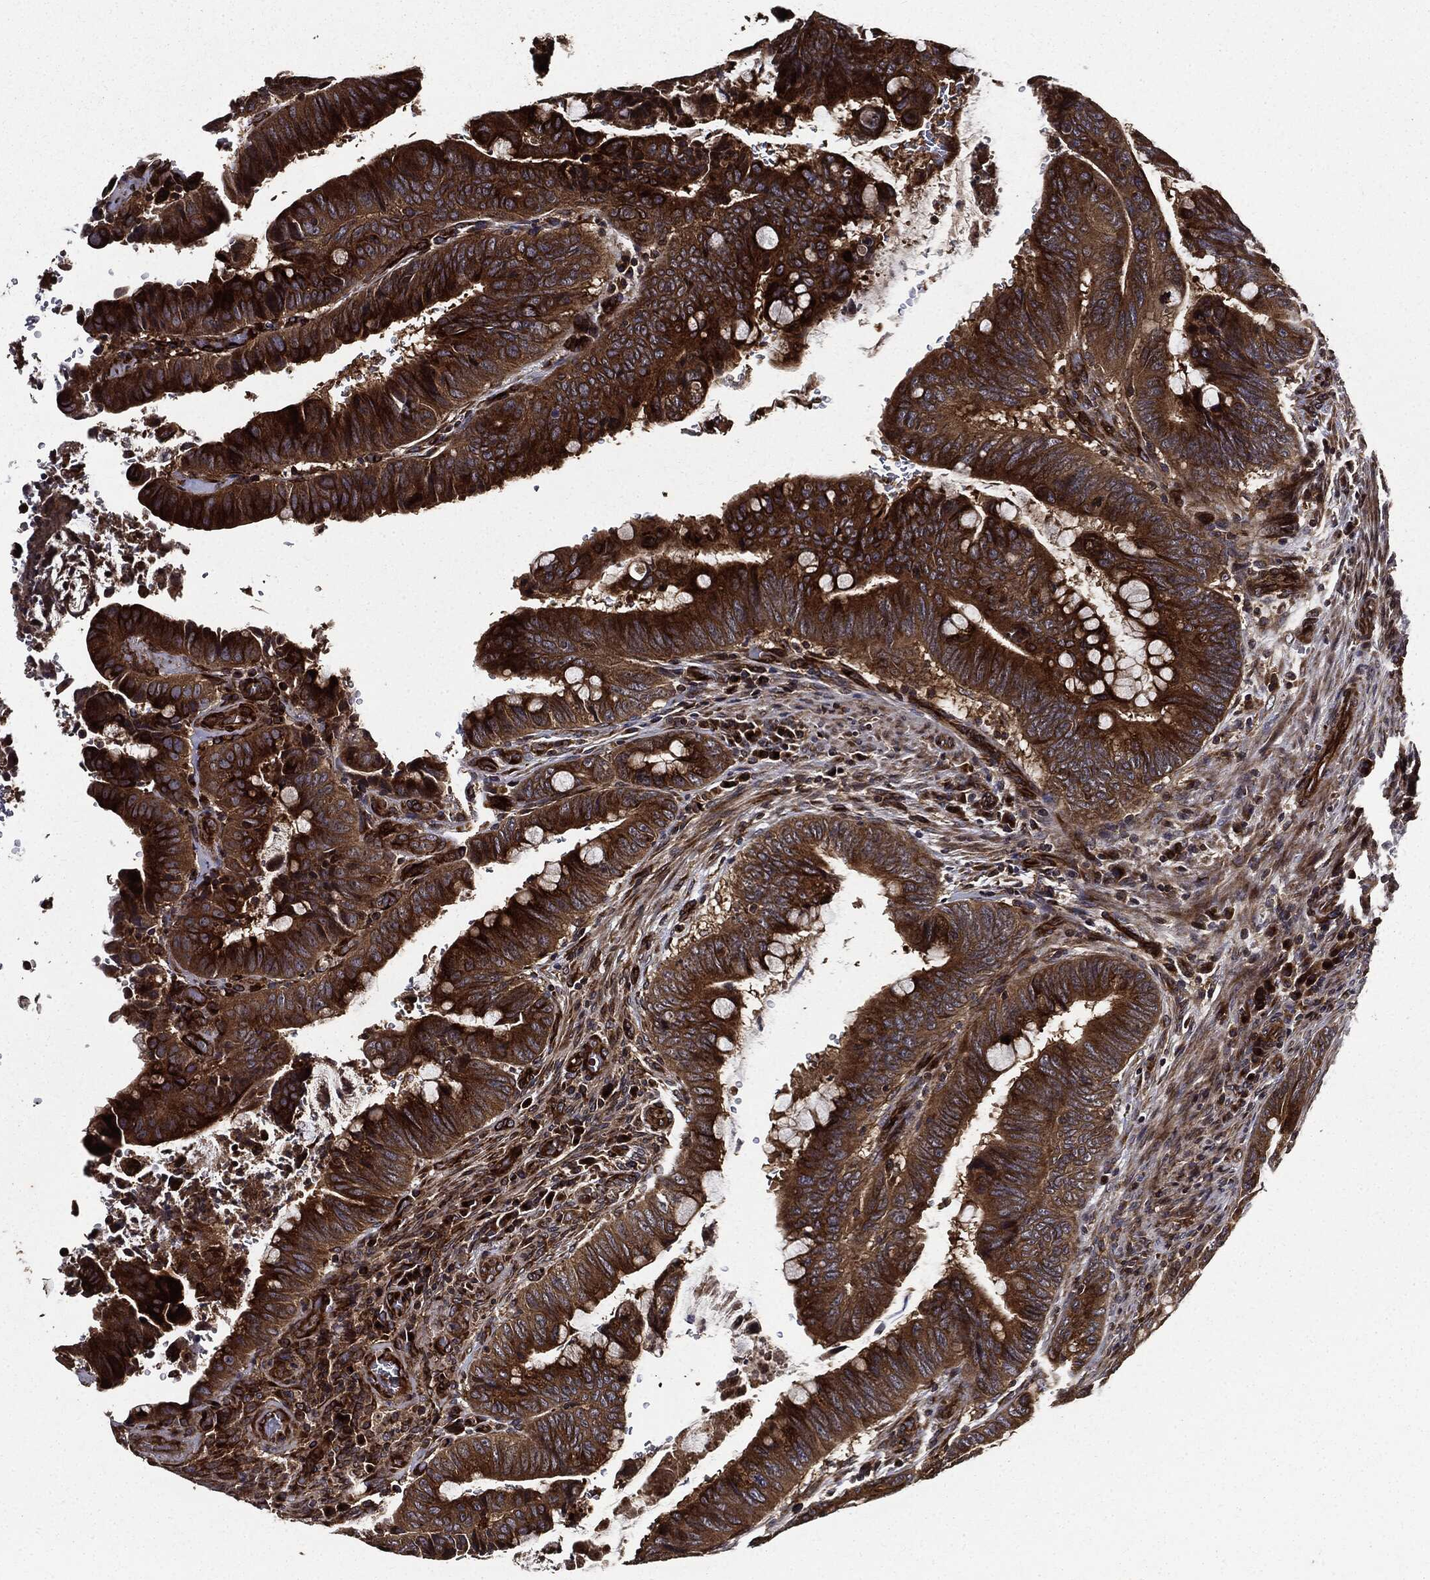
{"staining": {"intensity": "strong", "quantity": ">75%", "location": "cytoplasmic/membranous"}, "tissue": "colorectal cancer", "cell_type": "Tumor cells", "image_type": "cancer", "snomed": [{"axis": "morphology", "description": "Normal tissue, NOS"}, {"axis": "morphology", "description": "Adenocarcinoma, NOS"}, {"axis": "topography", "description": "Rectum"}, {"axis": "topography", "description": "Peripheral nerve tissue"}], "caption": "Immunohistochemistry (IHC) of colorectal cancer displays high levels of strong cytoplasmic/membranous expression in approximately >75% of tumor cells.", "gene": "HTT", "patient": {"sex": "male", "age": 92}}